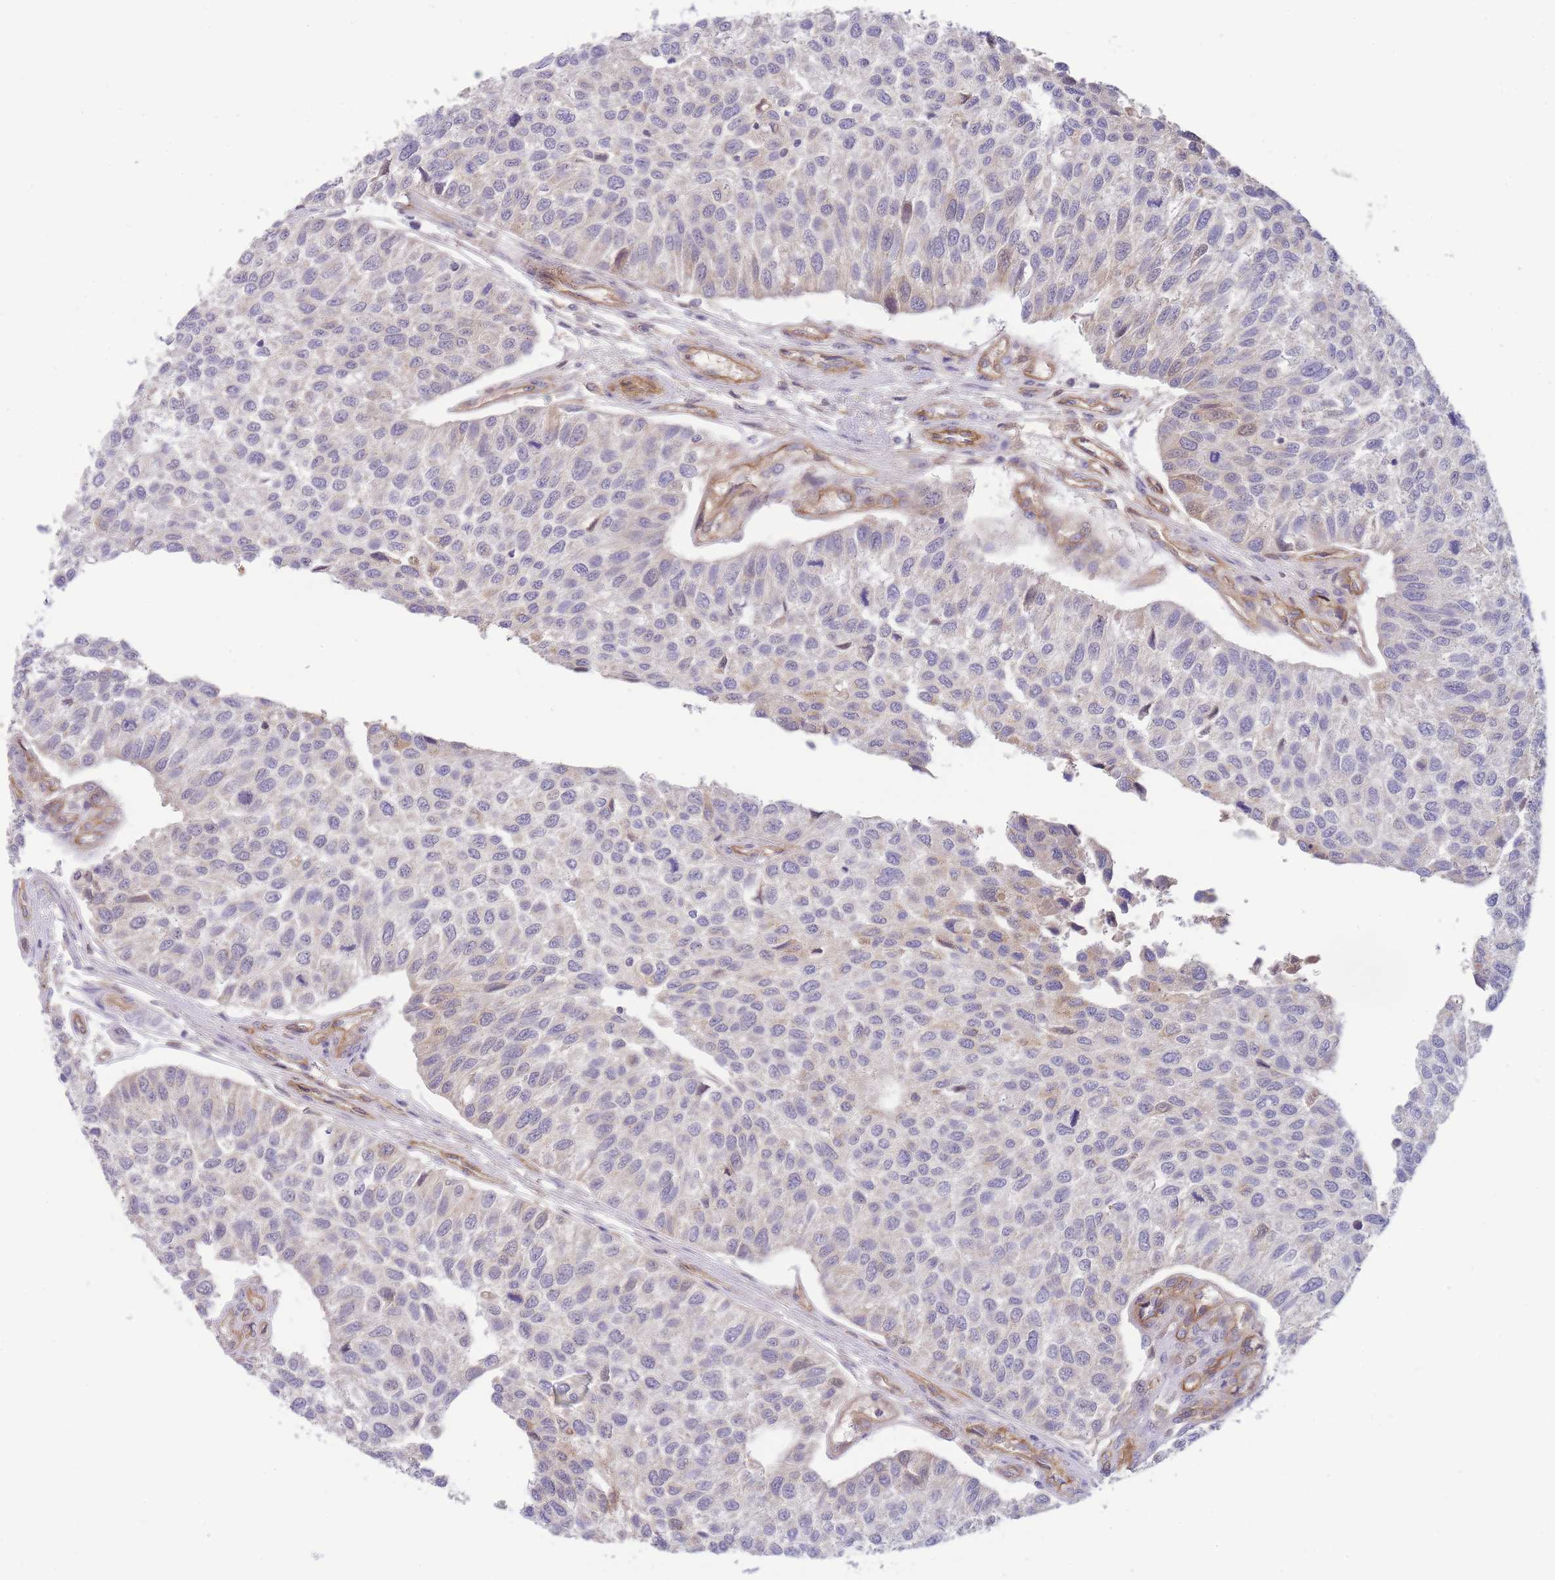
{"staining": {"intensity": "negative", "quantity": "none", "location": "none"}, "tissue": "urothelial cancer", "cell_type": "Tumor cells", "image_type": "cancer", "snomed": [{"axis": "morphology", "description": "Urothelial carcinoma, NOS"}, {"axis": "topography", "description": "Urinary bladder"}], "caption": "DAB immunohistochemical staining of transitional cell carcinoma exhibits no significant staining in tumor cells. (DAB IHC with hematoxylin counter stain).", "gene": "NDUFAF5", "patient": {"sex": "male", "age": 55}}